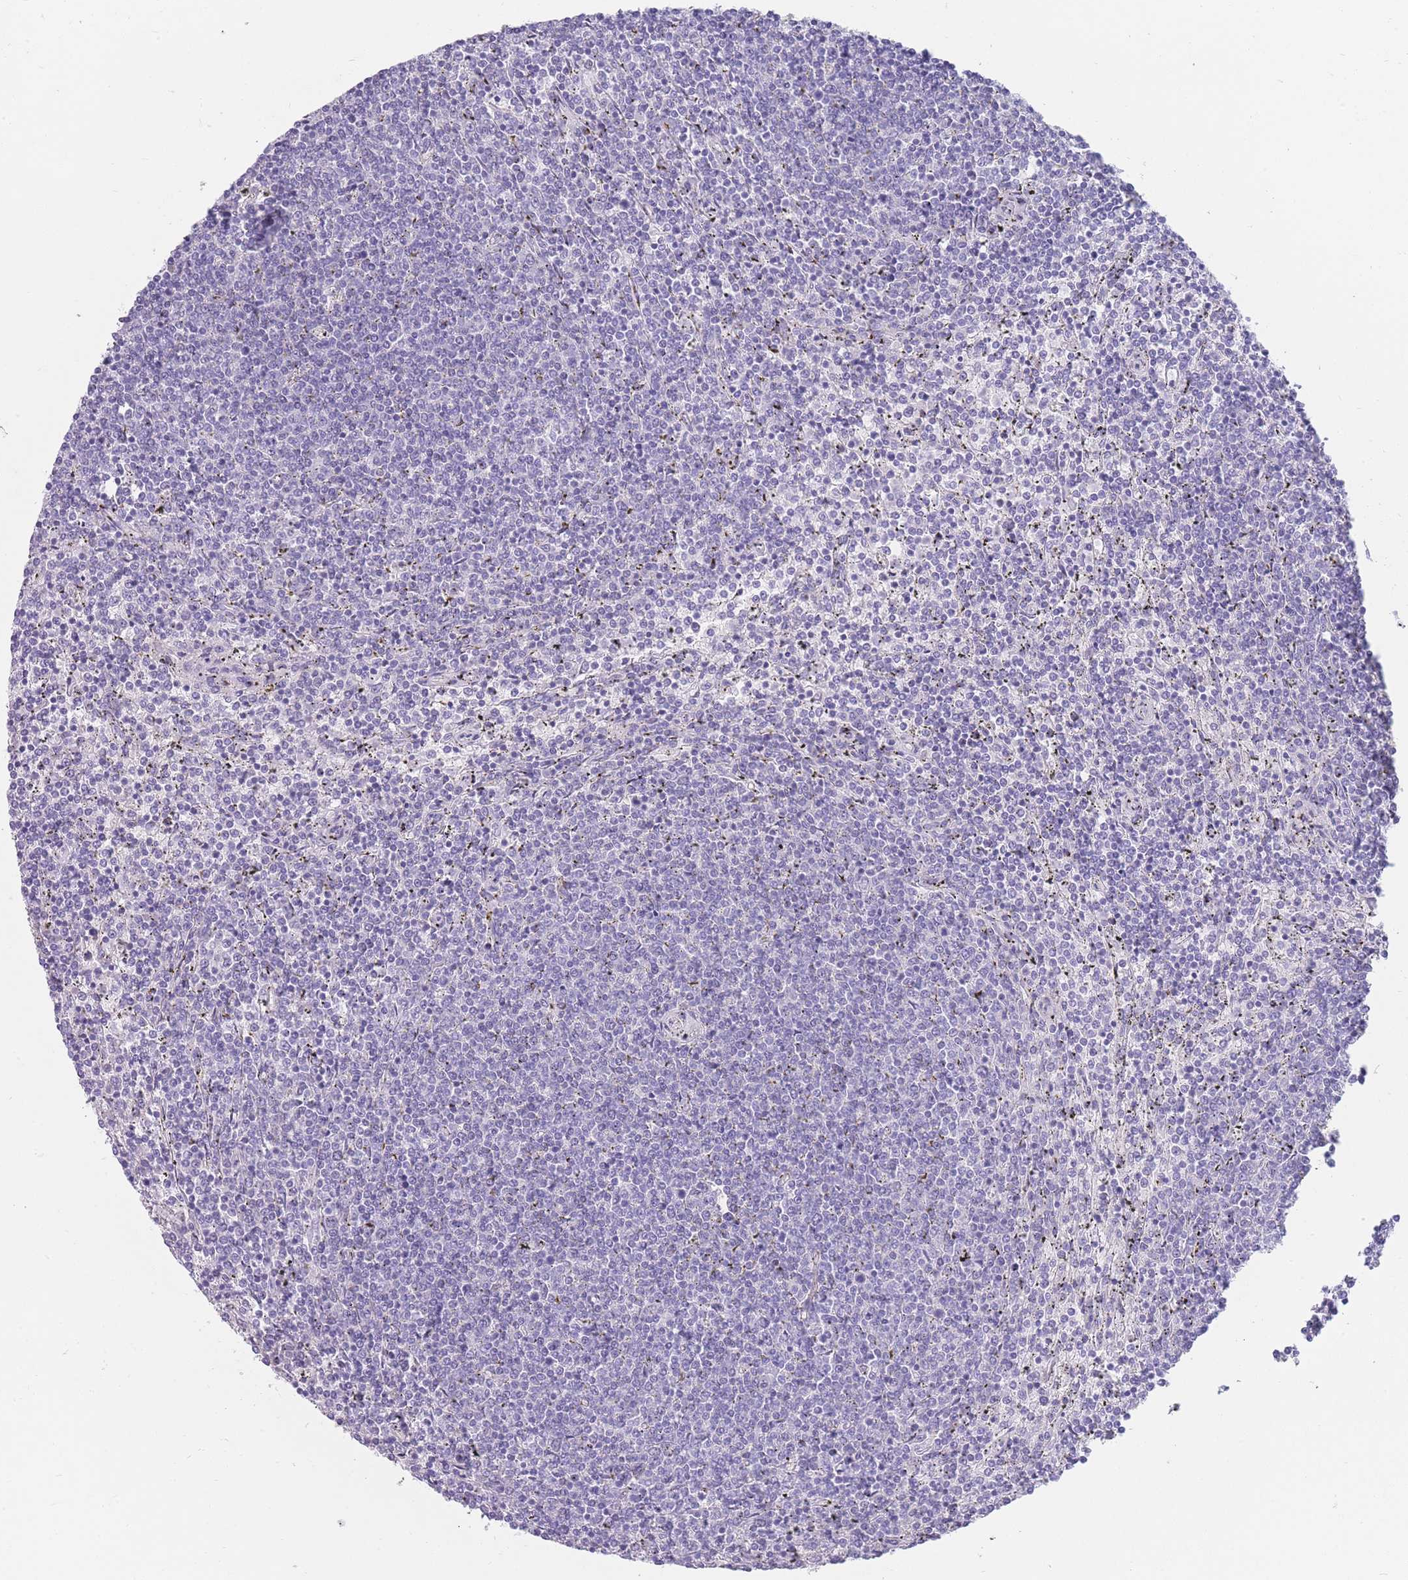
{"staining": {"intensity": "negative", "quantity": "none", "location": "none"}, "tissue": "lymphoma", "cell_type": "Tumor cells", "image_type": "cancer", "snomed": [{"axis": "morphology", "description": "Malignant lymphoma, non-Hodgkin's type, Low grade"}, {"axis": "topography", "description": "Spleen"}], "caption": "There is no significant expression in tumor cells of lymphoma. (DAB (3,3'-diaminobenzidine) immunohistochemistry (IHC) with hematoxylin counter stain).", "gene": "UPK1A", "patient": {"sex": "female", "age": 50}}